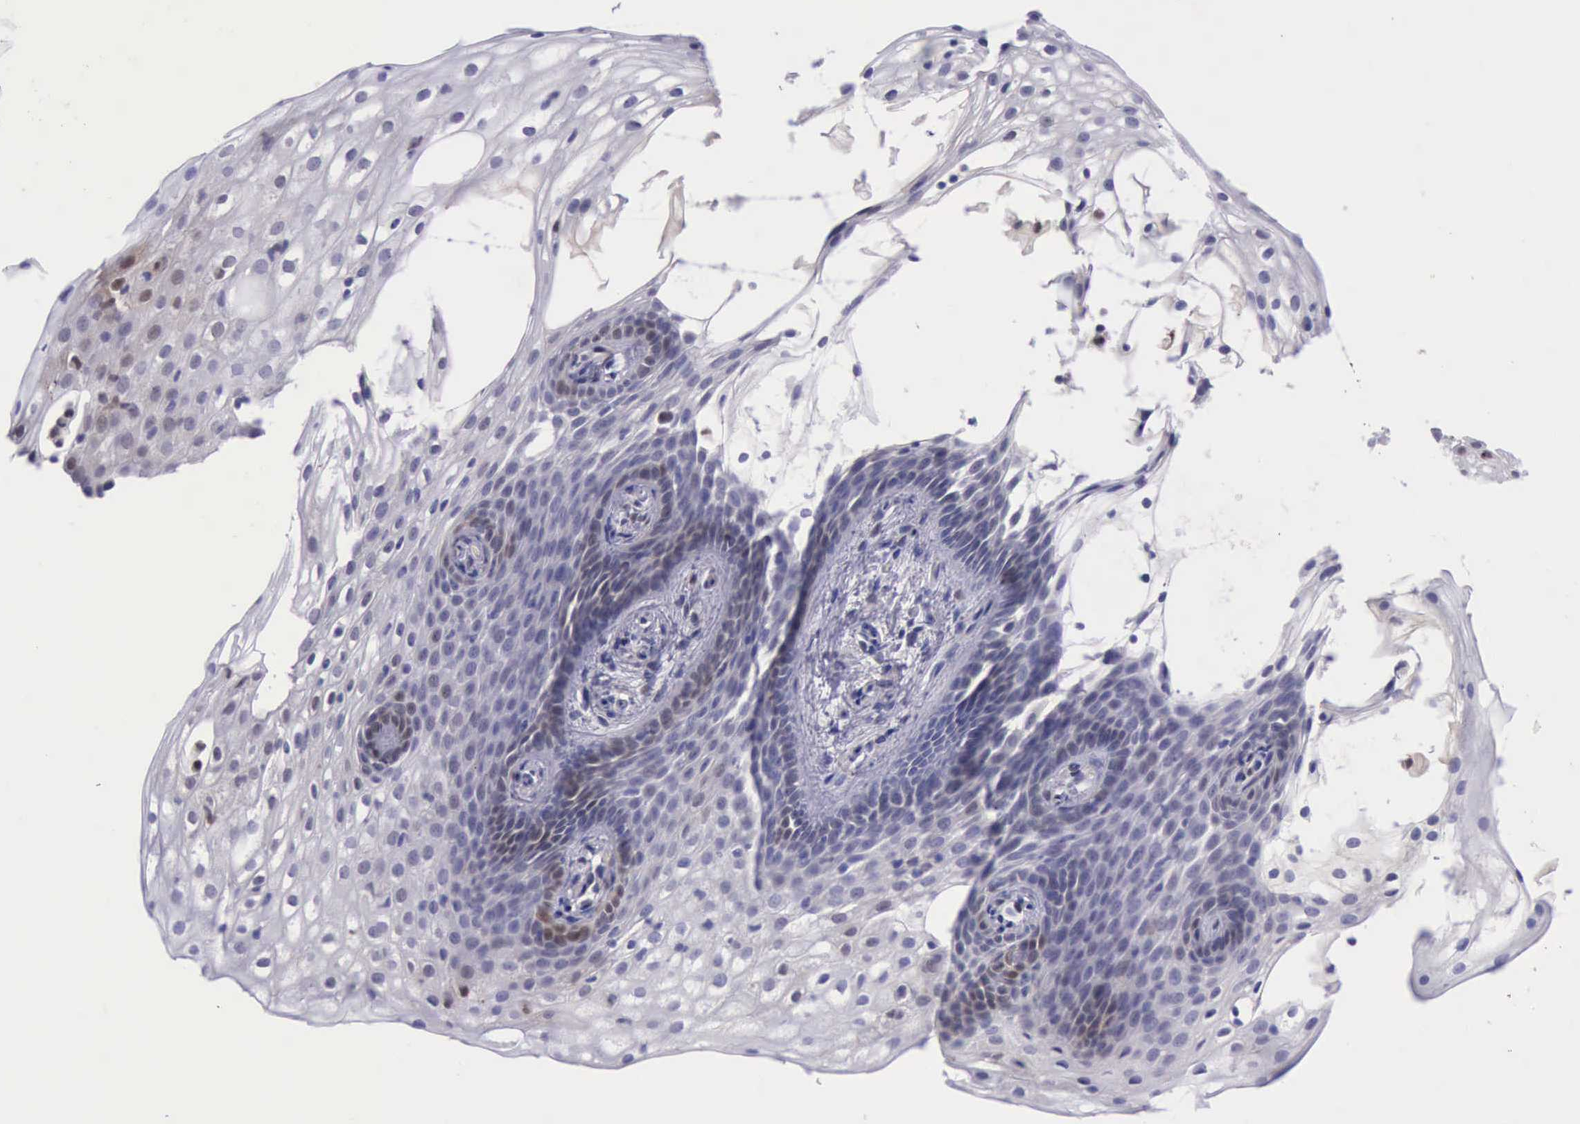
{"staining": {"intensity": "weak", "quantity": "<25%", "location": "cytoplasmic/membranous"}, "tissue": "vagina", "cell_type": "Squamous epithelial cells", "image_type": "normal", "snomed": [{"axis": "morphology", "description": "Normal tissue, NOS"}, {"axis": "topography", "description": "Vagina"}], "caption": "DAB immunohistochemical staining of benign human vagina shows no significant positivity in squamous epithelial cells.", "gene": "TYMP", "patient": {"sex": "female", "age": 61}}